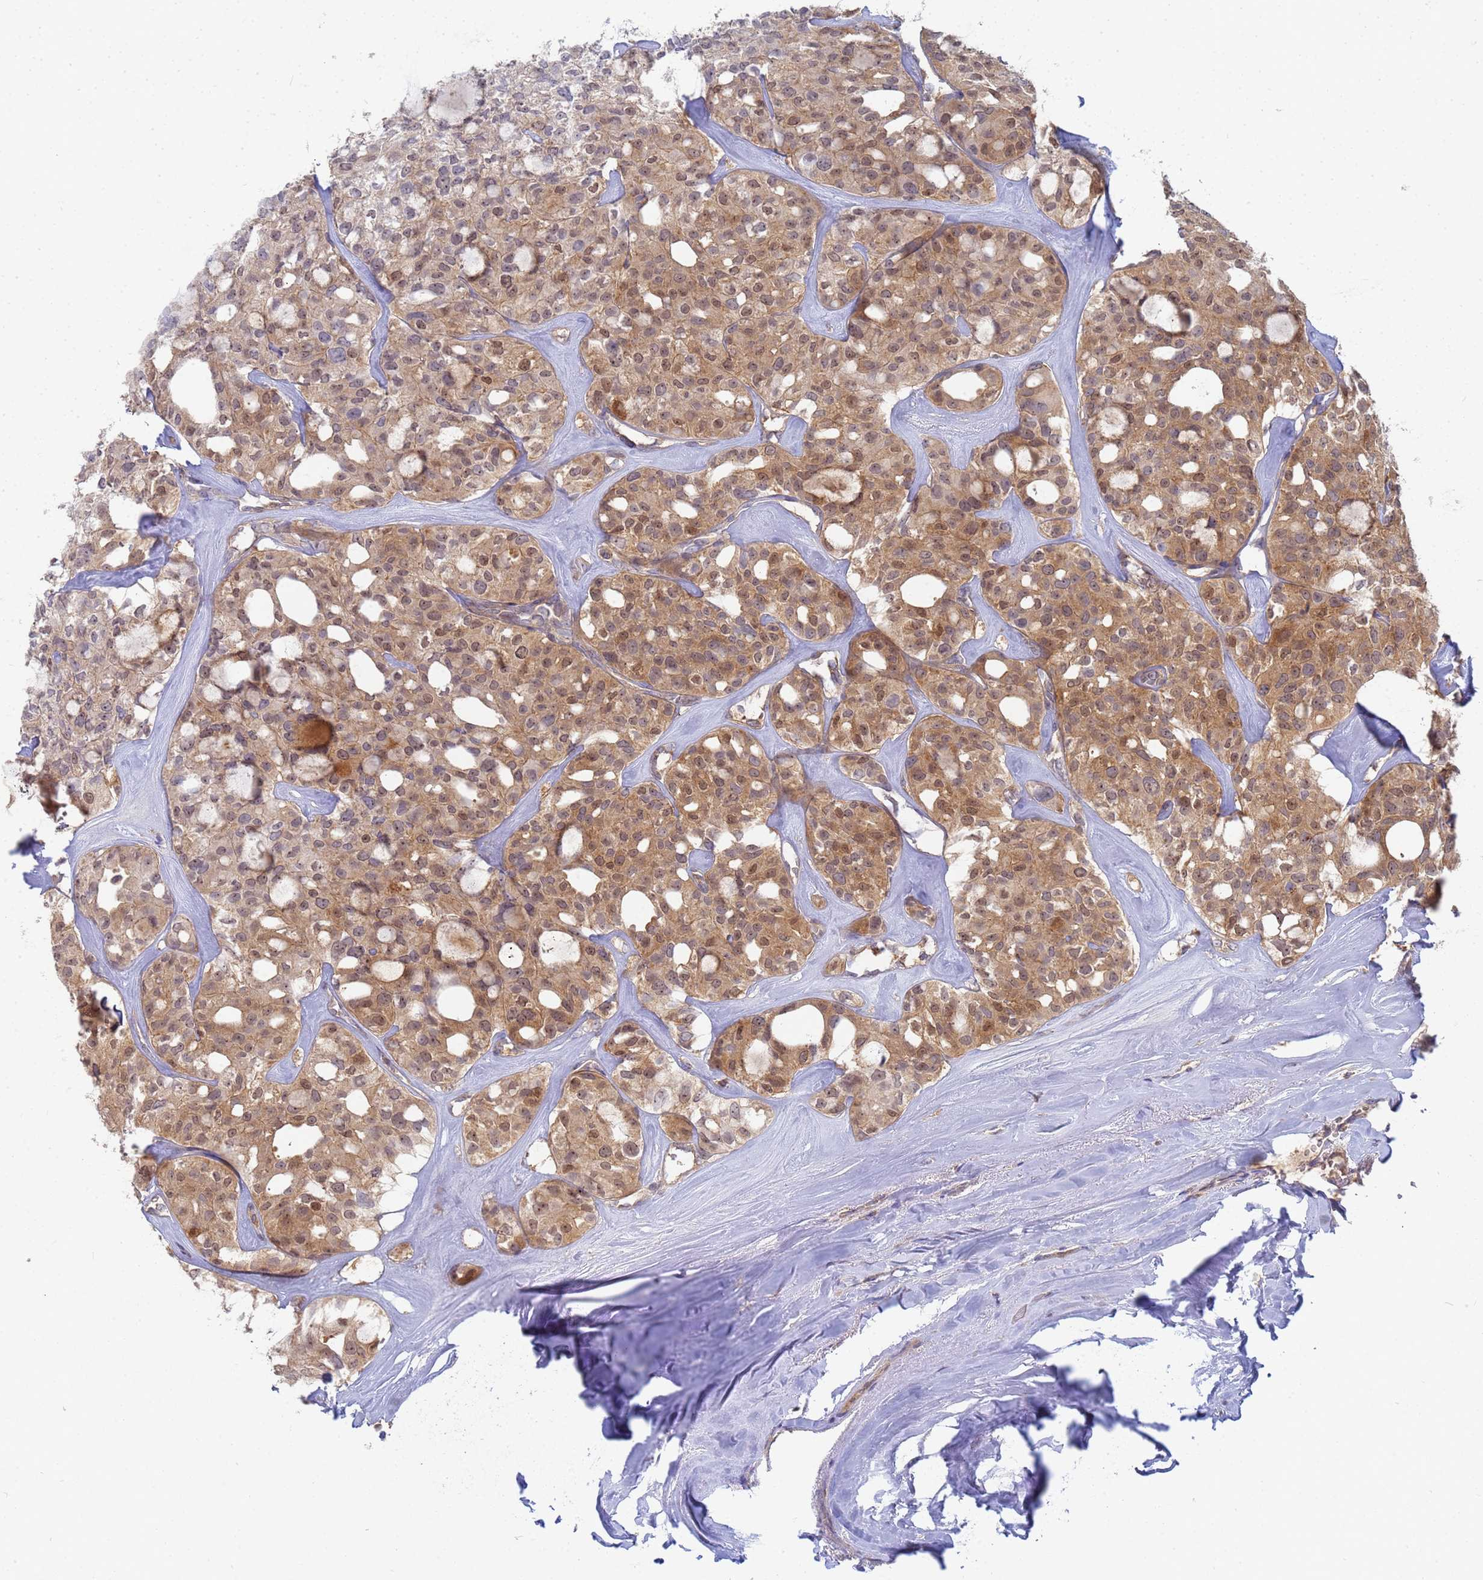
{"staining": {"intensity": "moderate", "quantity": ">75%", "location": "cytoplasmic/membranous,nuclear"}, "tissue": "thyroid cancer", "cell_type": "Tumor cells", "image_type": "cancer", "snomed": [{"axis": "morphology", "description": "Follicular adenoma carcinoma, NOS"}, {"axis": "topography", "description": "Thyroid gland"}], "caption": "Protein expression analysis of follicular adenoma carcinoma (thyroid) demonstrates moderate cytoplasmic/membranous and nuclear staining in approximately >75% of tumor cells. Ihc stains the protein of interest in brown and the nuclei are stained blue.", "gene": "SHARPIN", "patient": {"sex": "male", "age": 75}}